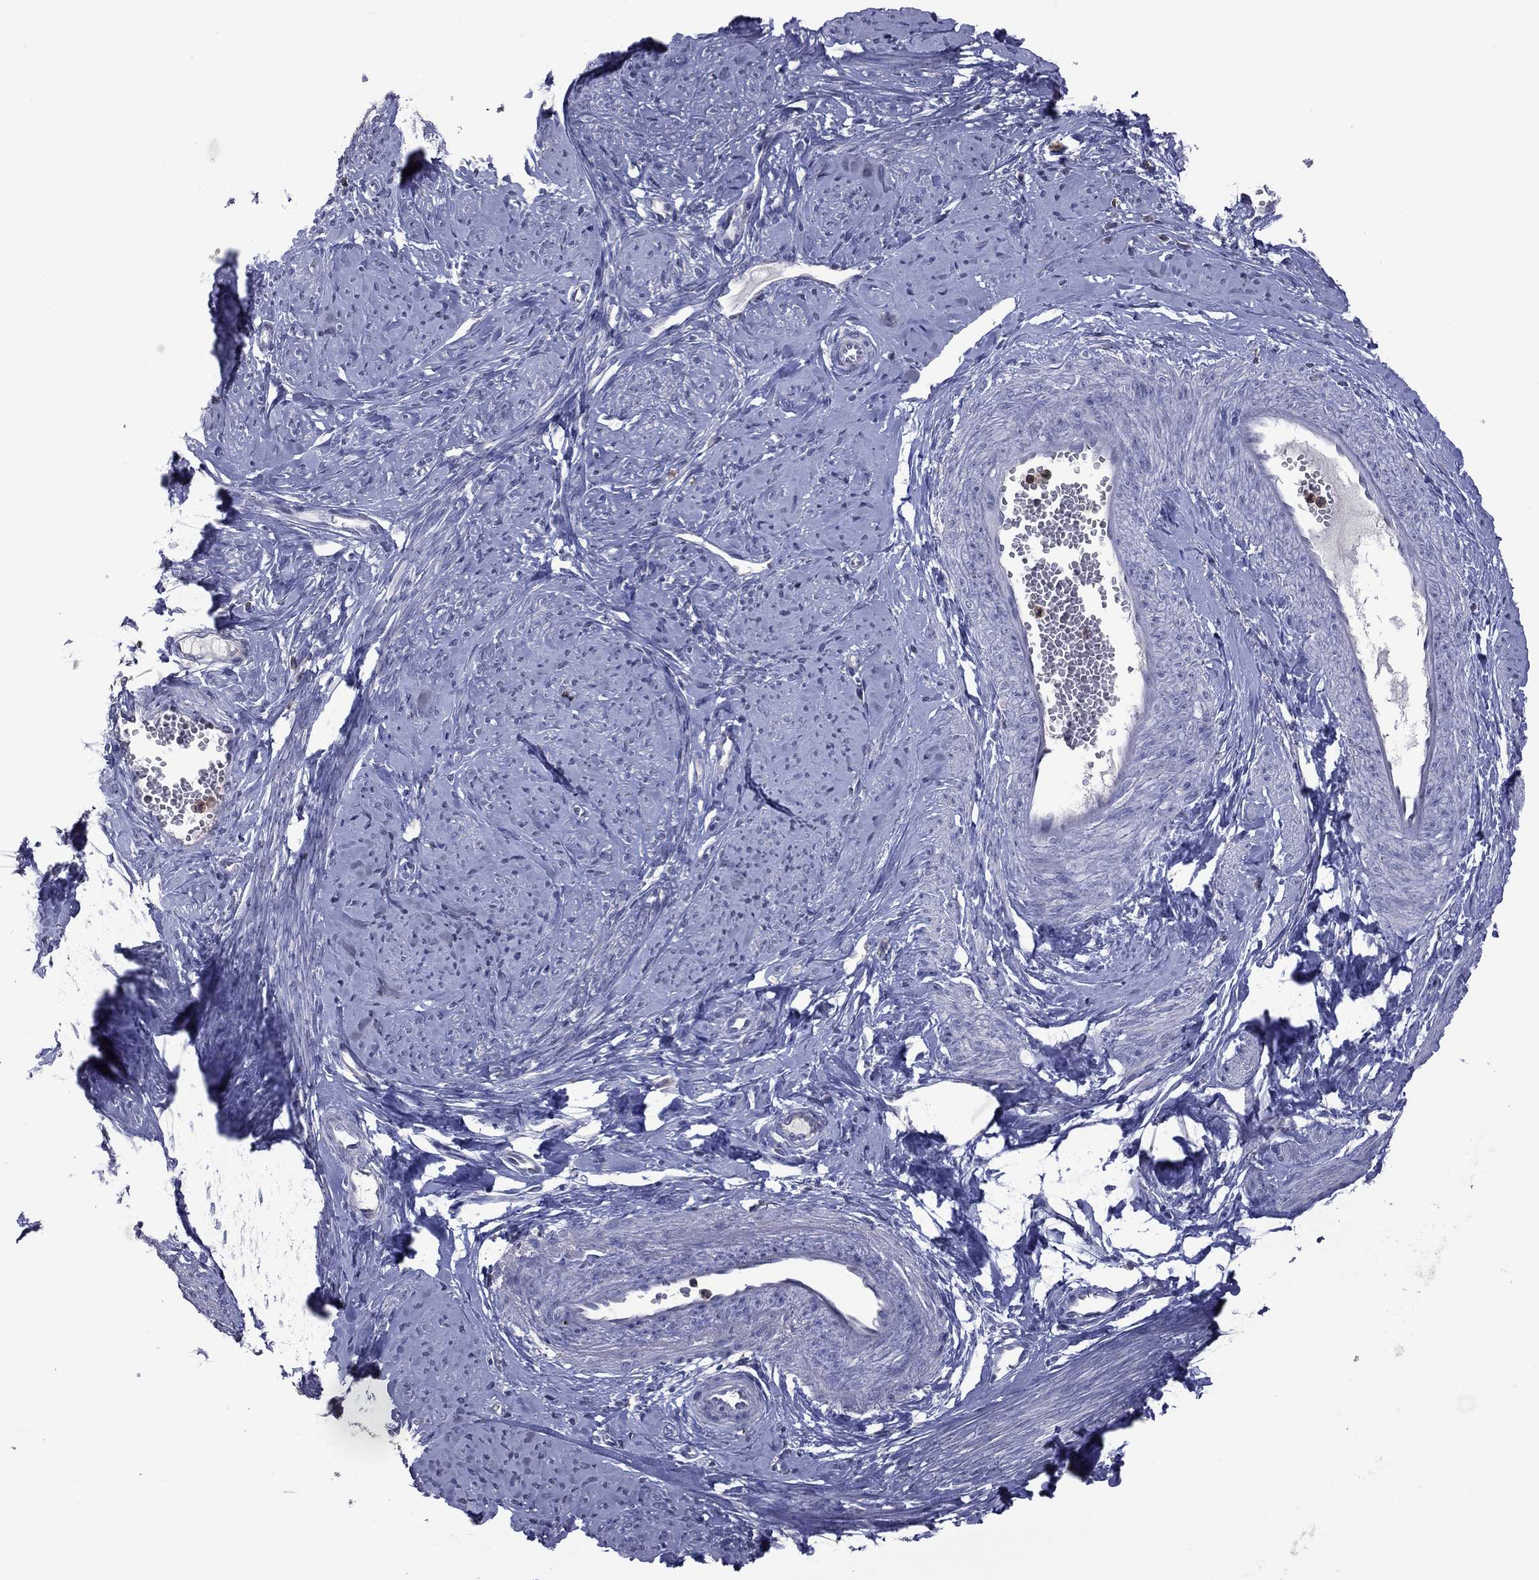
{"staining": {"intensity": "negative", "quantity": "none", "location": "none"}, "tissue": "smooth muscle", "cell_type": "Smooth muscle cells", "image_type": "normal", "snomed": [{"axis": "morphology", "description": "Normal tissue, NOS"}, {"axis": "topography", "description": "Smooth muscle"}], "caption": "There is no significant positivity in smooth muscle cells of smooth muscle. (DAB immunohistochemistry (IHC), high magnification).", "gene": "ENSG00000288520", "patient": {"sex": "female", "age": 48}}